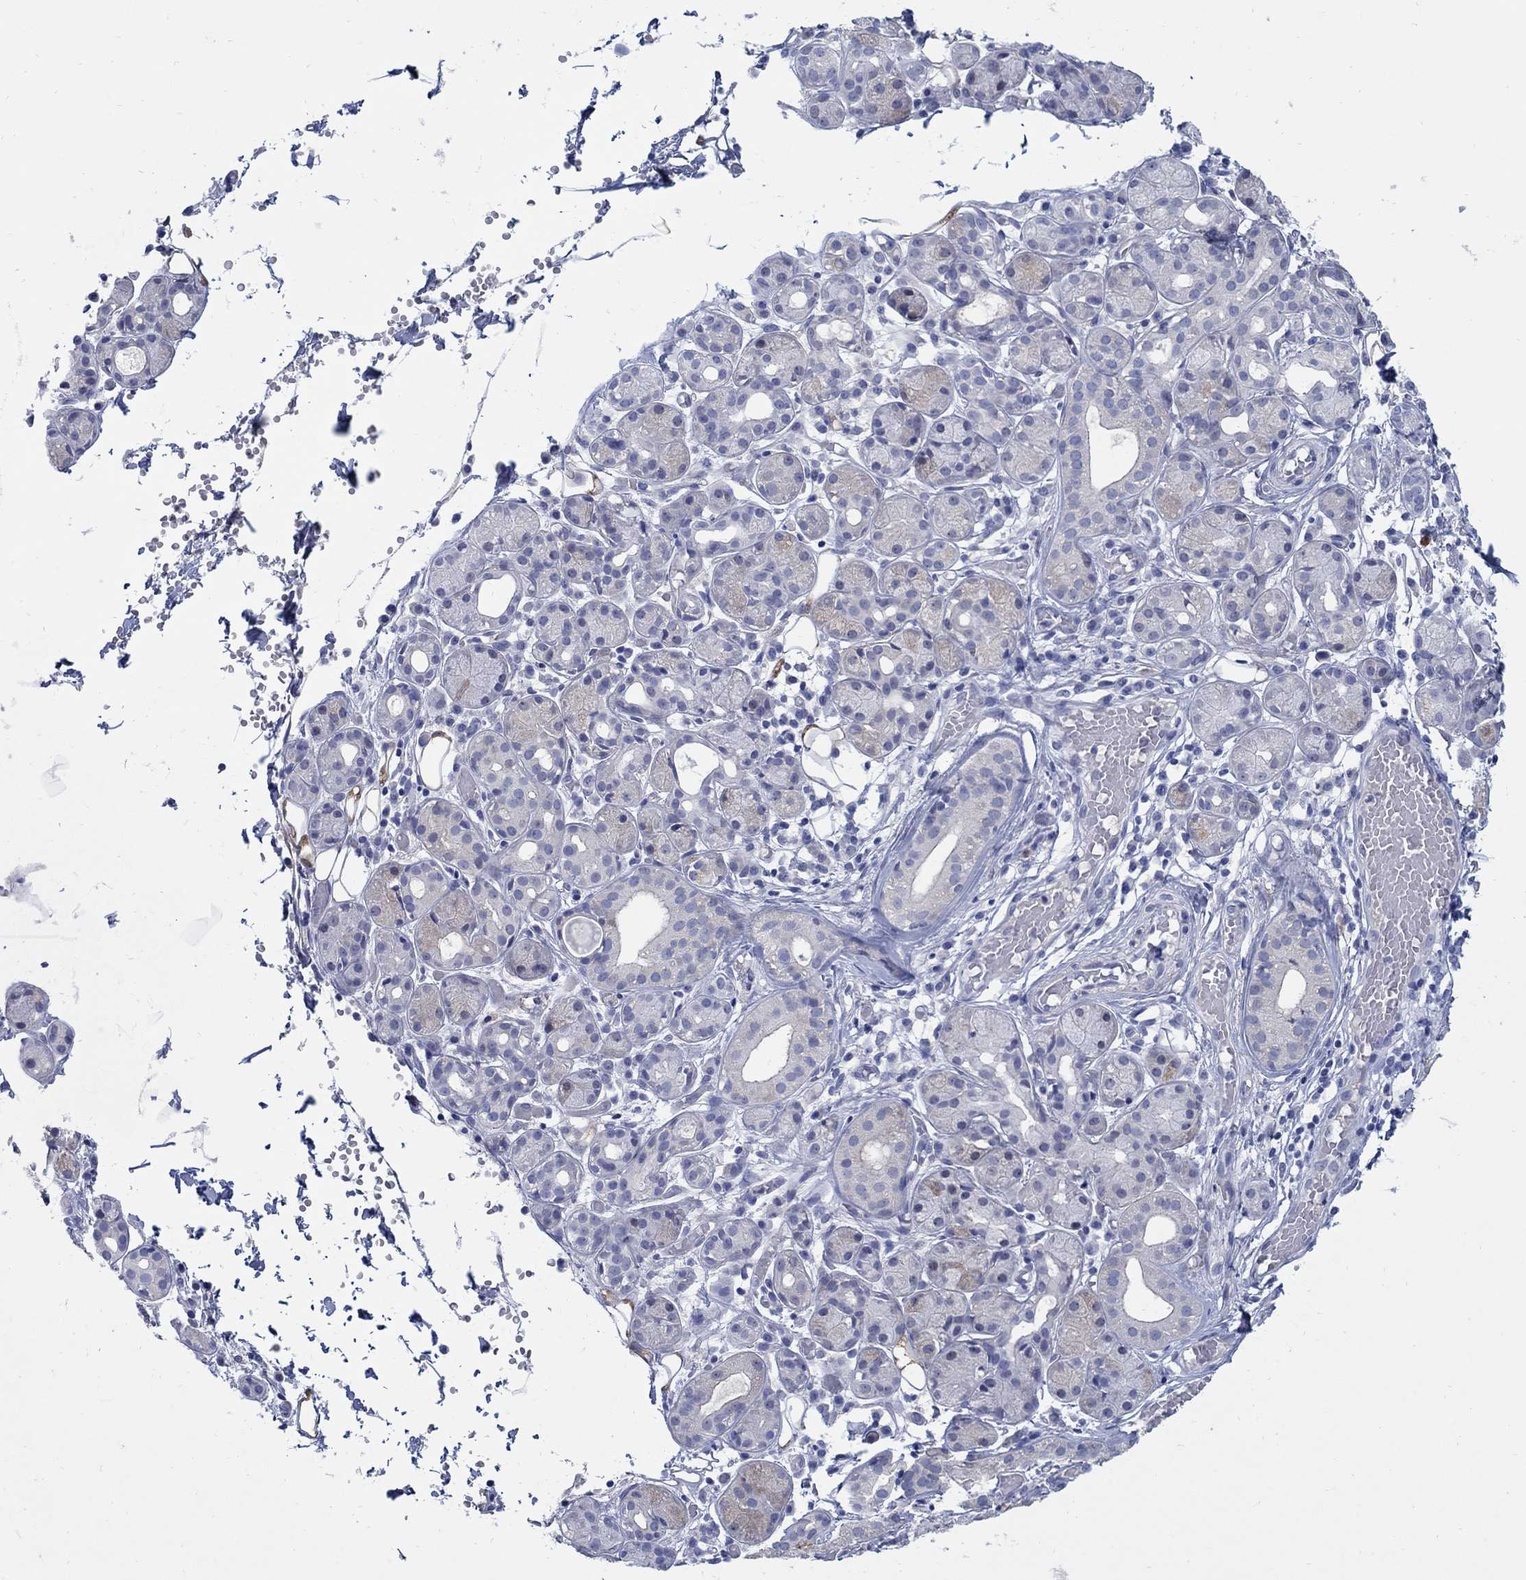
{"staining": {"intensity": "negative", "quantity": "none", "location": "none"}, "tissue": "salivary gland", "cell_type": "Glandular cells", "image_type": "normal", "snomed": [{"axis": "morphology", "description": "Normal tissue, NOS"}, {"axis": "topography", "description": "Salivary gland"}, {"axis": "topography", "description": "Peripheral nerve tissue"}], "caption": "Immunohistochemistry (IHC) image of benign salivary gland: human salivary gland stained with DAB demonstrates no significant protein positivity in glandular cells. (IHC, brightfield microscopy, high magnification).", "gene": "REEP2", "patient": {"sex": "male", "age": 71}}